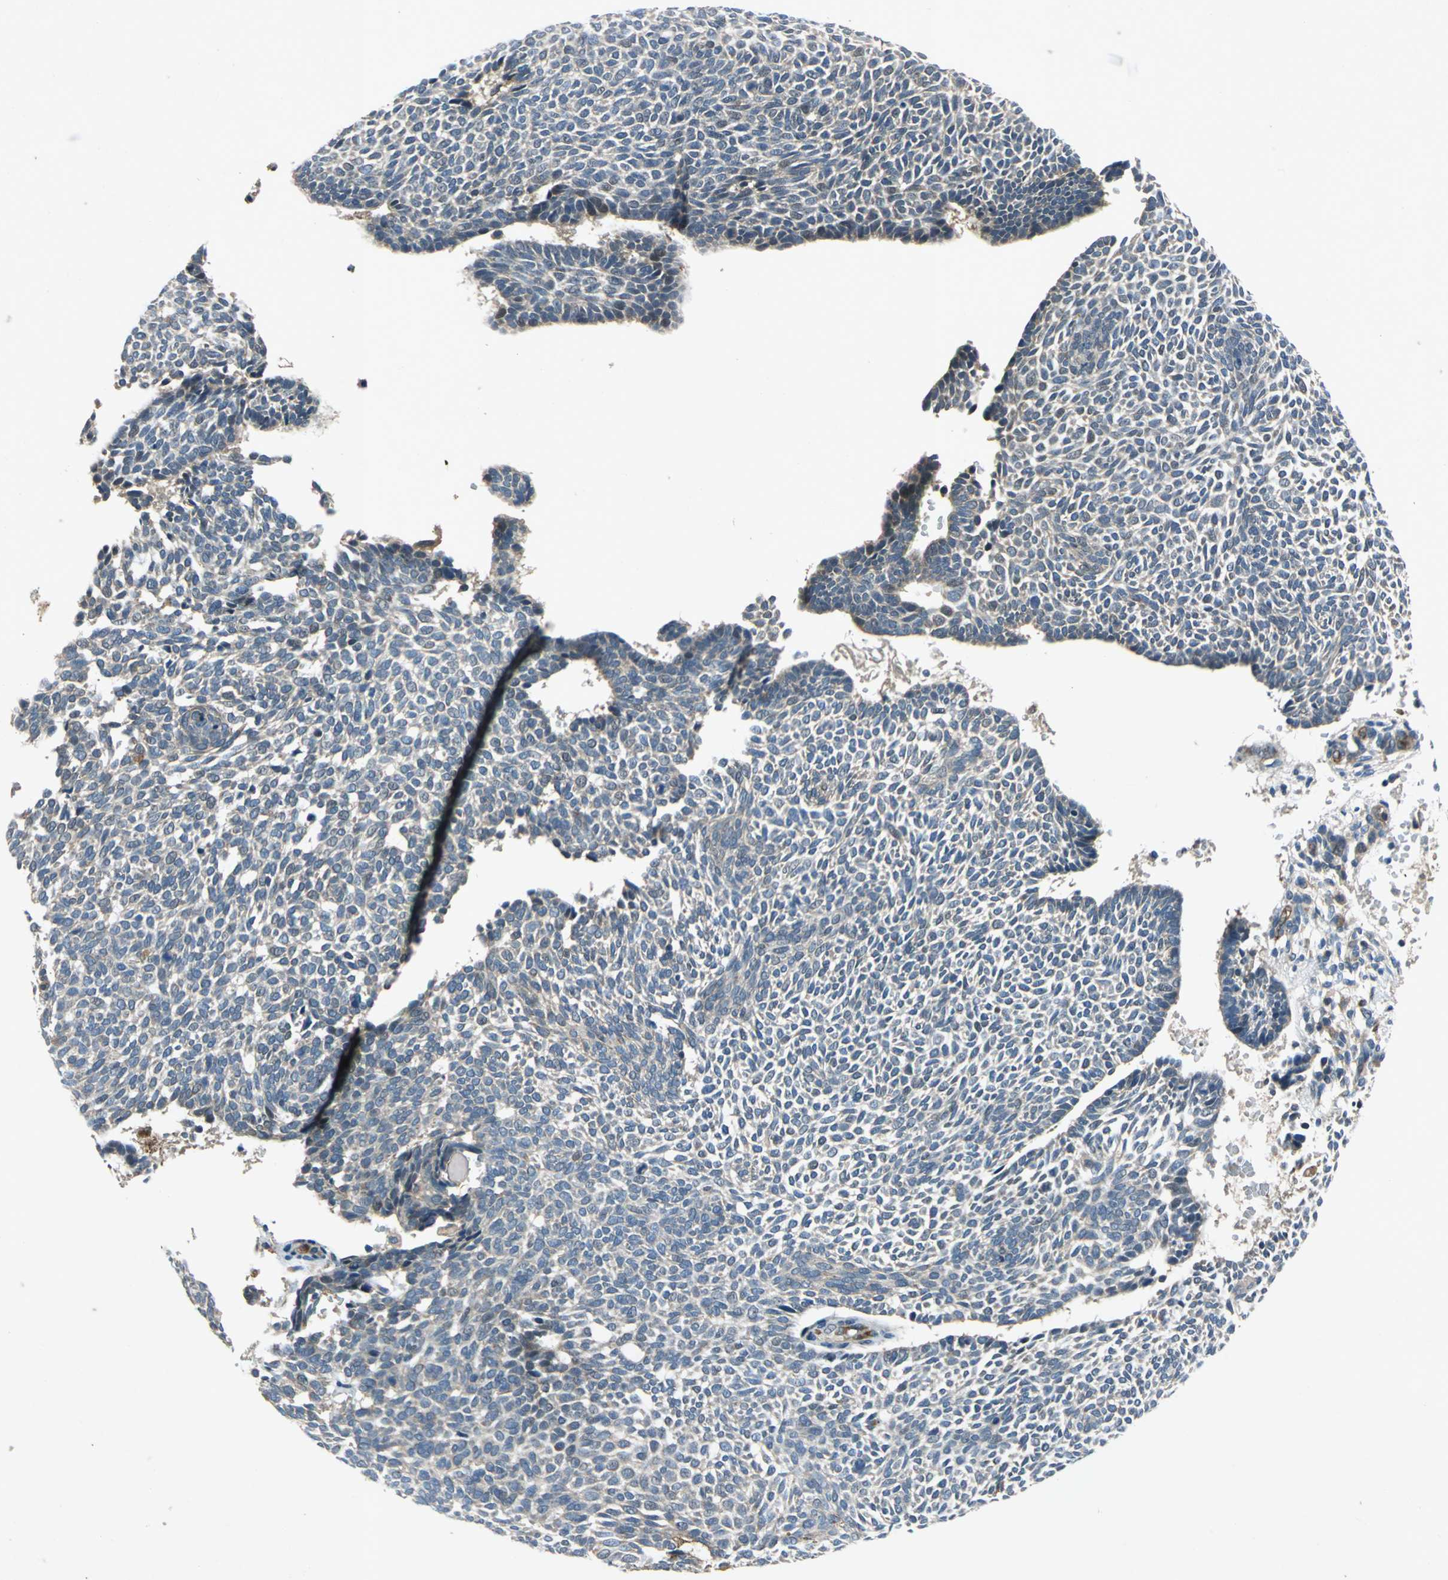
{"staining": {"intensity": "negative", "quantity": "none", "location": "none"}, "tissue": "skin cancer", "cell_type": "Tumor cells", "image_type": "cancer", "snomed": [{"axis": "morphology", "description": "Normal tissue, NOS"}, {"axis": "morphology", "description": "Basal cell carcinoma"}, {"axis": "topography", "description": "Skin"}], "caption": "Basal cell carcinoma (skin) was stained to show a protein in brown. There is no significant staining in tumor cells.", "gene": "EMCN", "patient": {"sex": "male", "age": 87}}